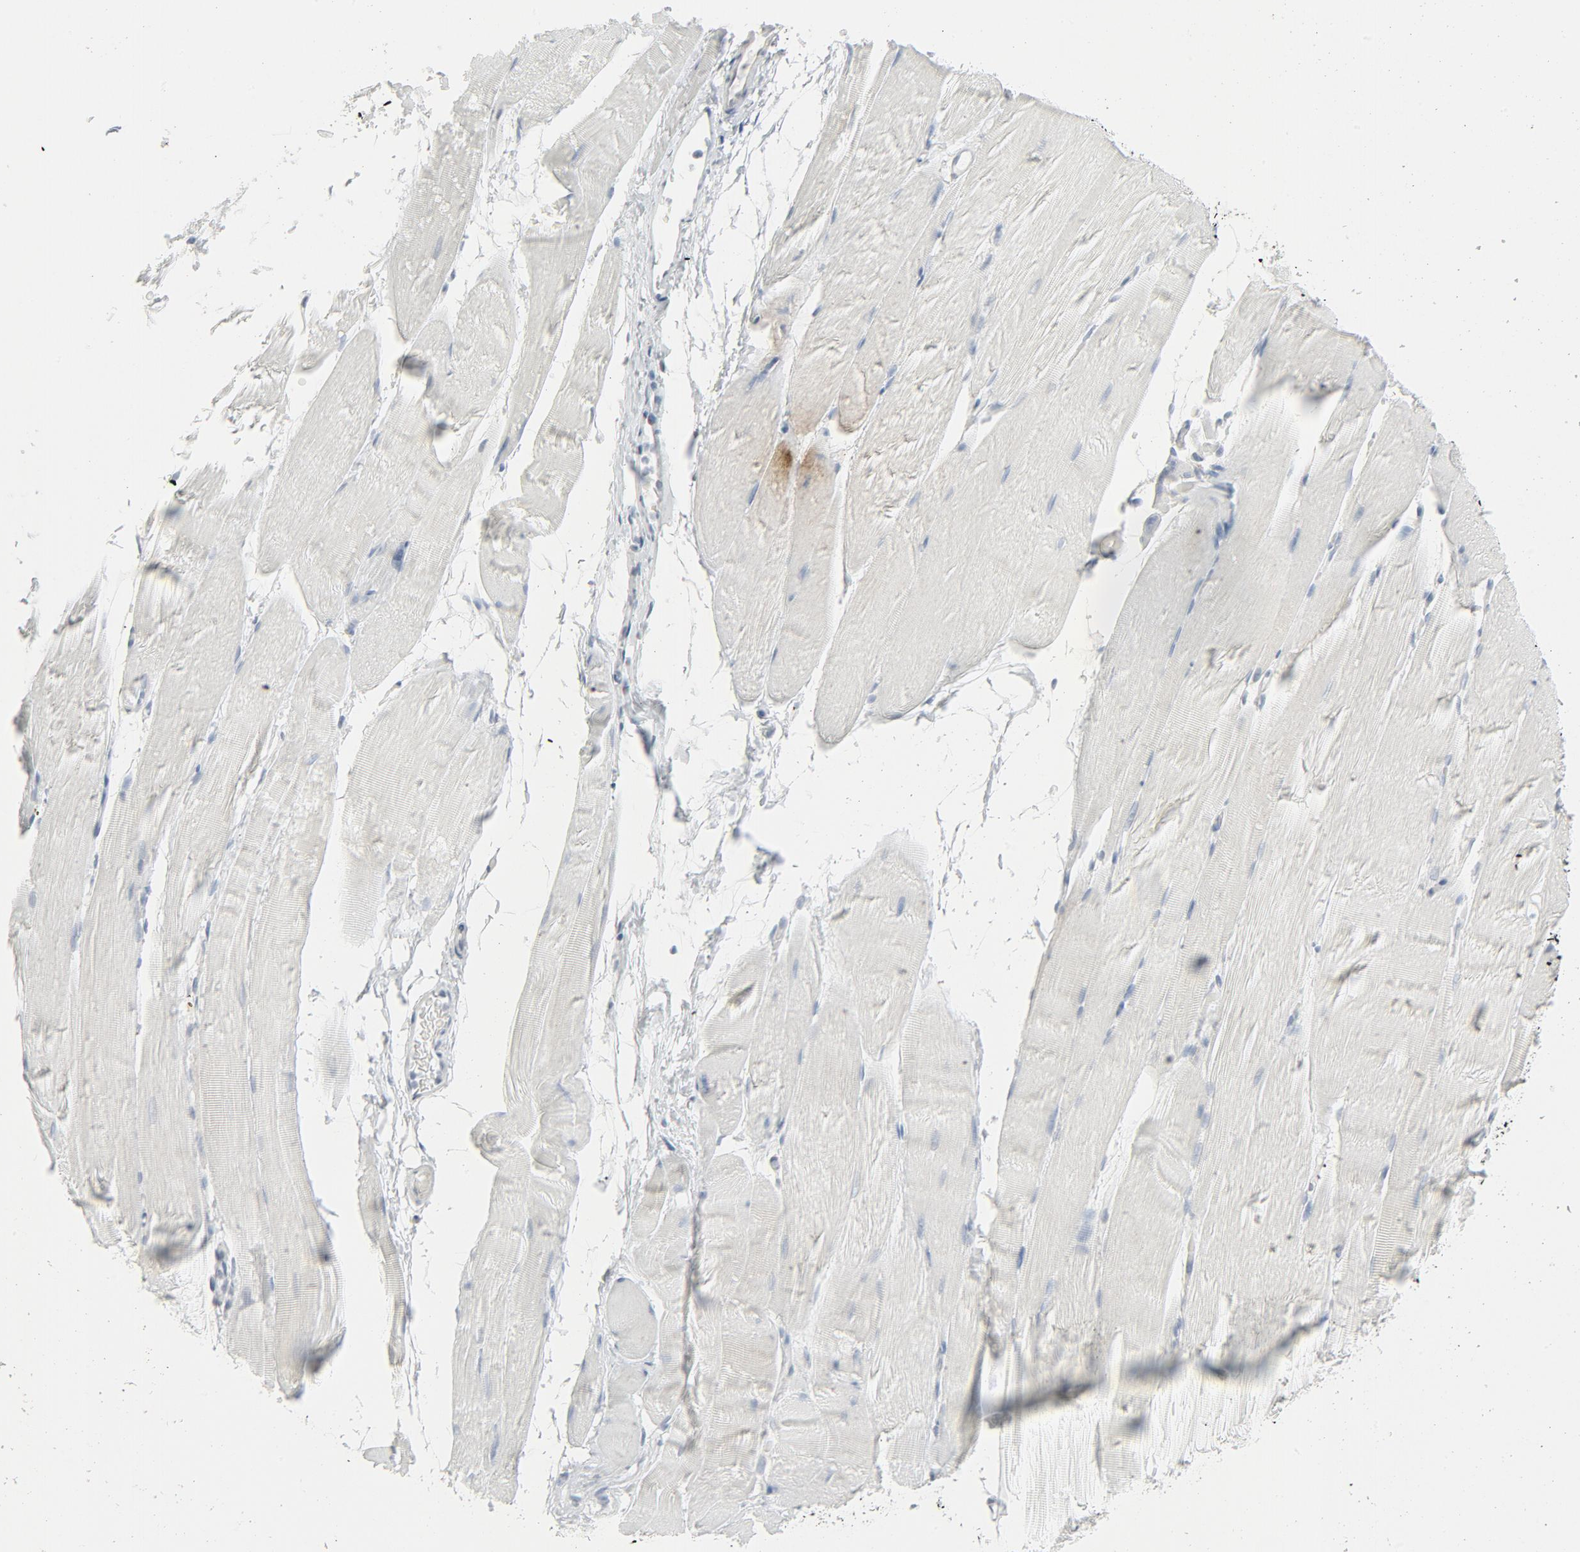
{"staining": {"intensity": "negative", "quantity": "none", "location": "none"}, "tissue": "skeletal muscle", "cell_type": "Myocytes", "image_type": "normal", "snomed": [{"axis": "morphology", "description": "Normal tissue, NOS"}, {"axis": "topography", "description": "Skeletal muscle"}, {"axis": "topography", "description": "Parathyroid gland"}], "caption": "This is an immunohistochemistry (IHC) histopathology image of normal skeletal muscle. There is no staining in myocytes.", "gene": "FGFR3", "patient": {"sex": "female", "age": 37}}